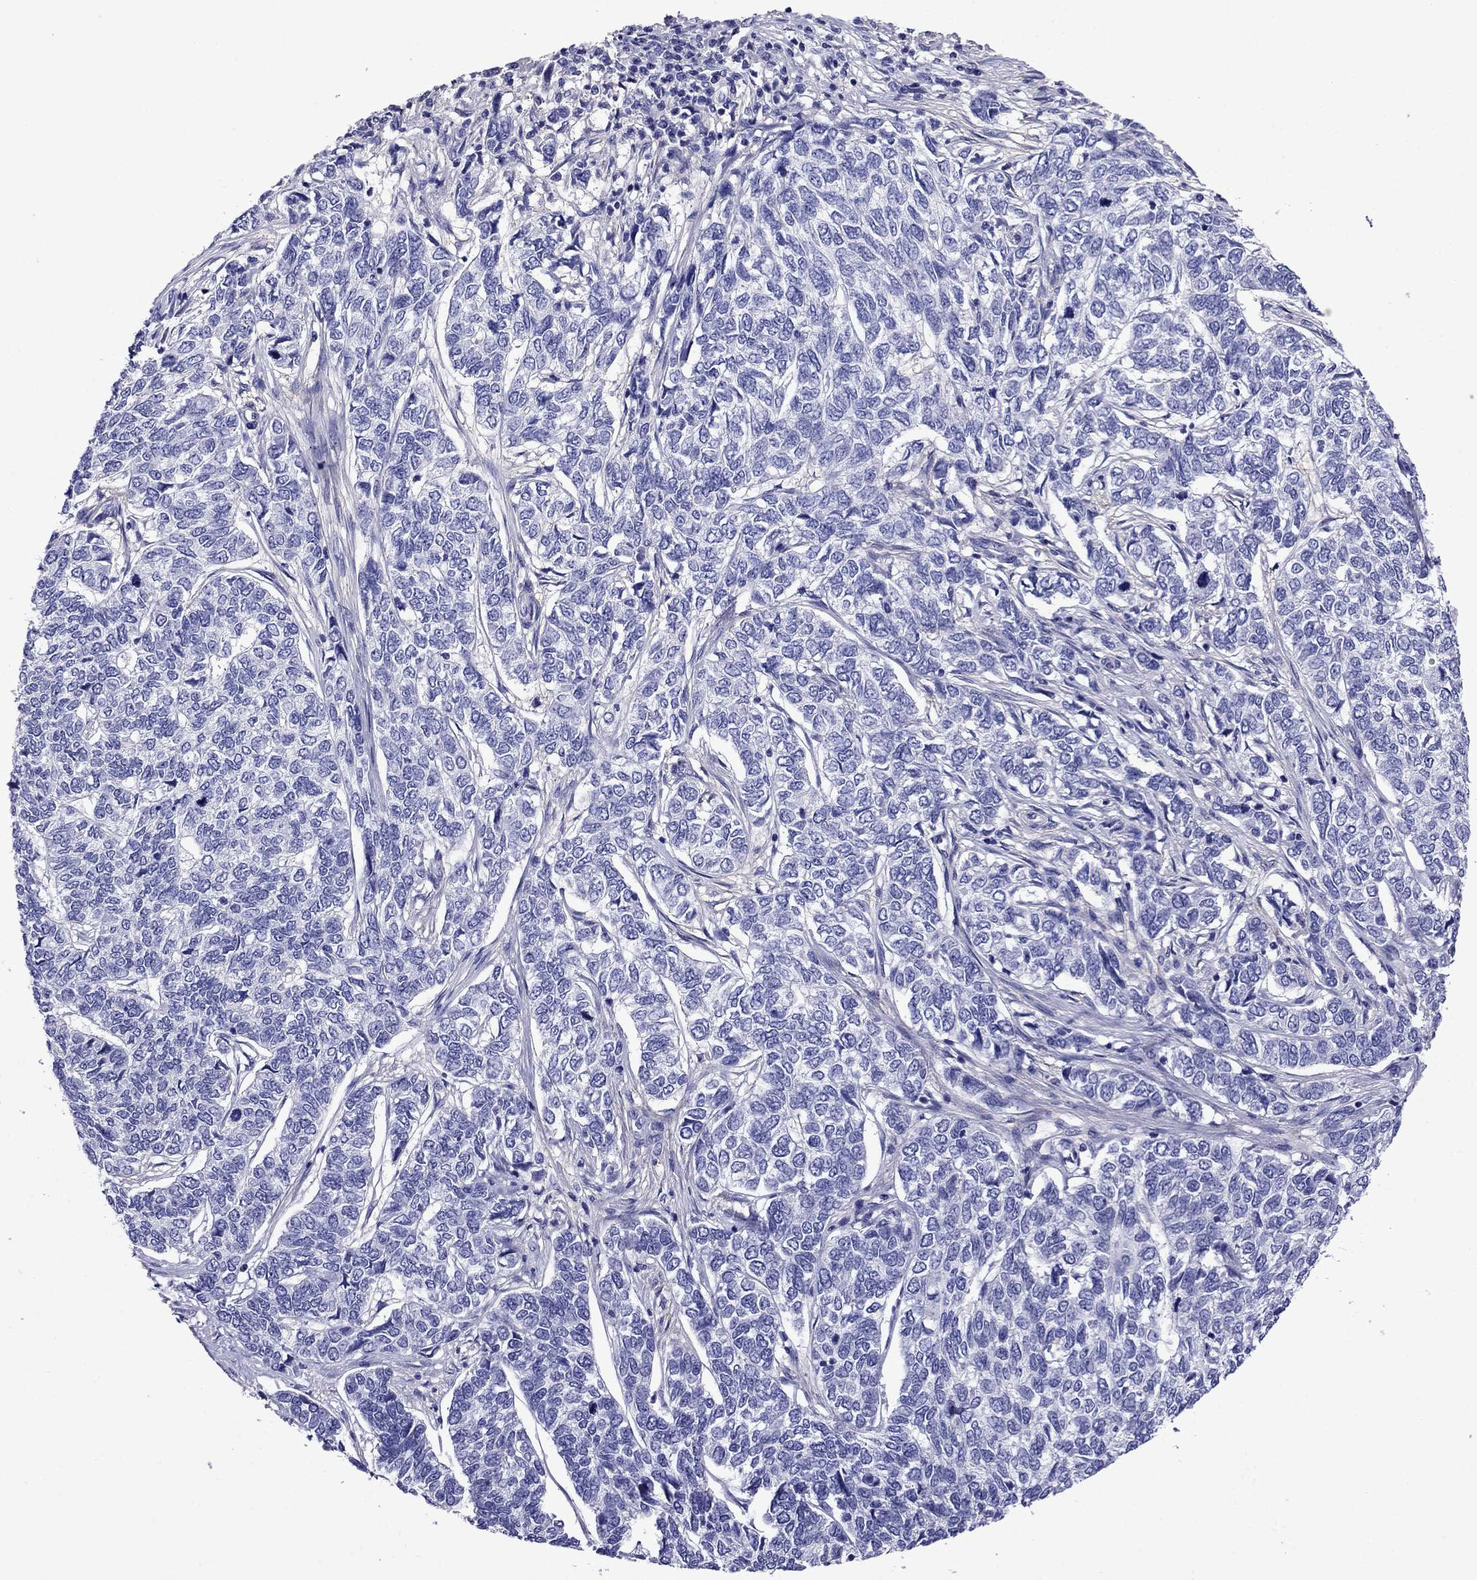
{"staining": {"intensity": "negative", "quantity": "none", "location": "none"}, "tissue": "skin cancer", "cell_type": "Tumor cells", "image_type": "cancer", "snomed": [{"axis": "morphology", "description": "Basal cell carcinoma"}, {"axis": "topography", "description": "Skin"}], "caption": "An IHC image of skin basal cell carcinoma is shown. There is no staining in tumor cells of skin basal cell carcinoma.", "gene": "SCG2", "patient": {"sex": "female", "age": 65}}